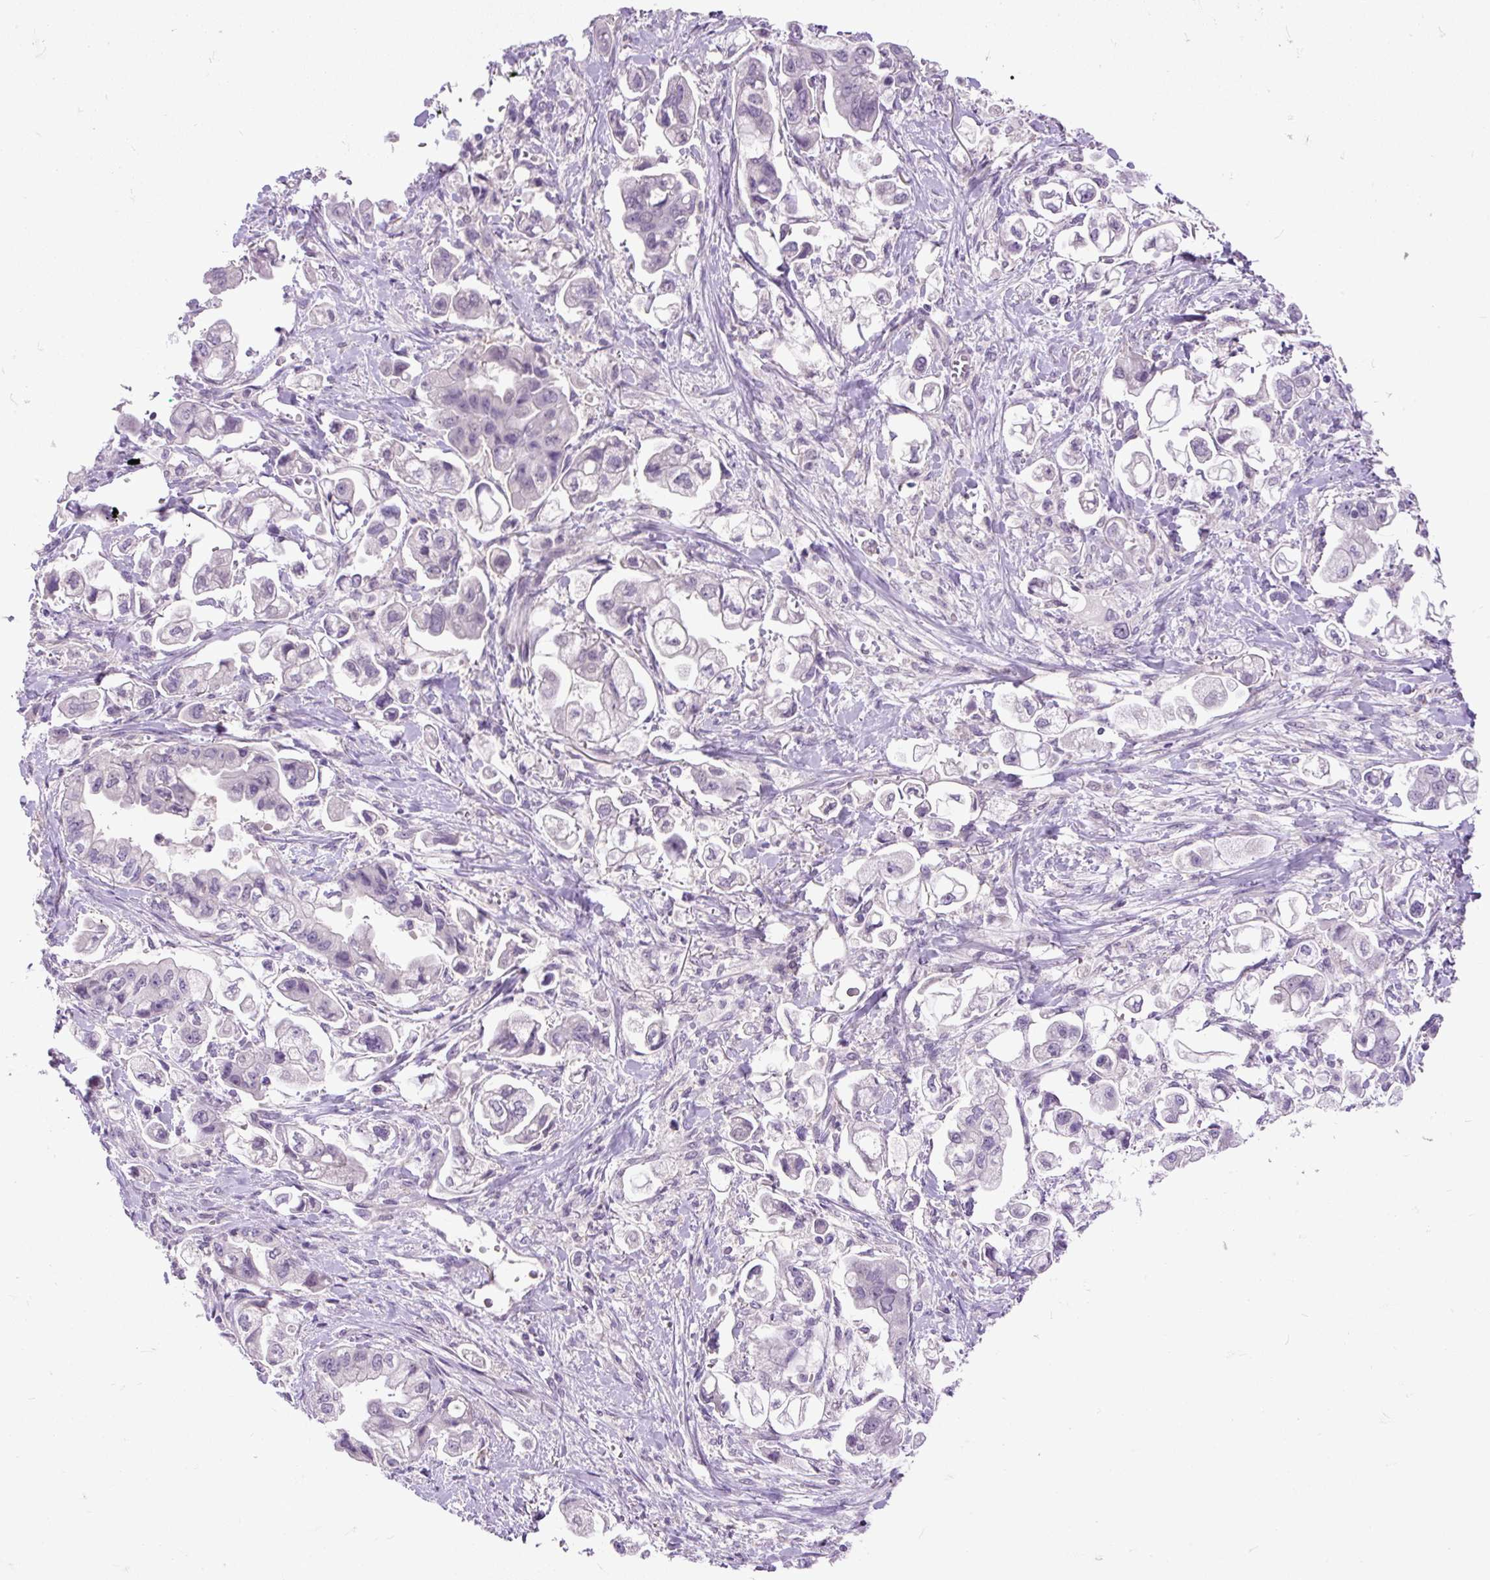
{"staining": {"intensity": "negative", "quantity": "none", "location": "none"}, "tissue": "stomach cancer", "cell_type": "Tumor cells", "image_type": "cancer", "snomed": [{"axis": "morphology", "description": "Adenocarcinoma, NOS"}, {"axis": "topography", "description": "Stomach"}], "caption": "The micrograph displays no staining of tumor cells in stomach cancer (adenocarcinoma).", "gene": "KRTAP20-3", "patient": {"sex": "male", "age": 62}}